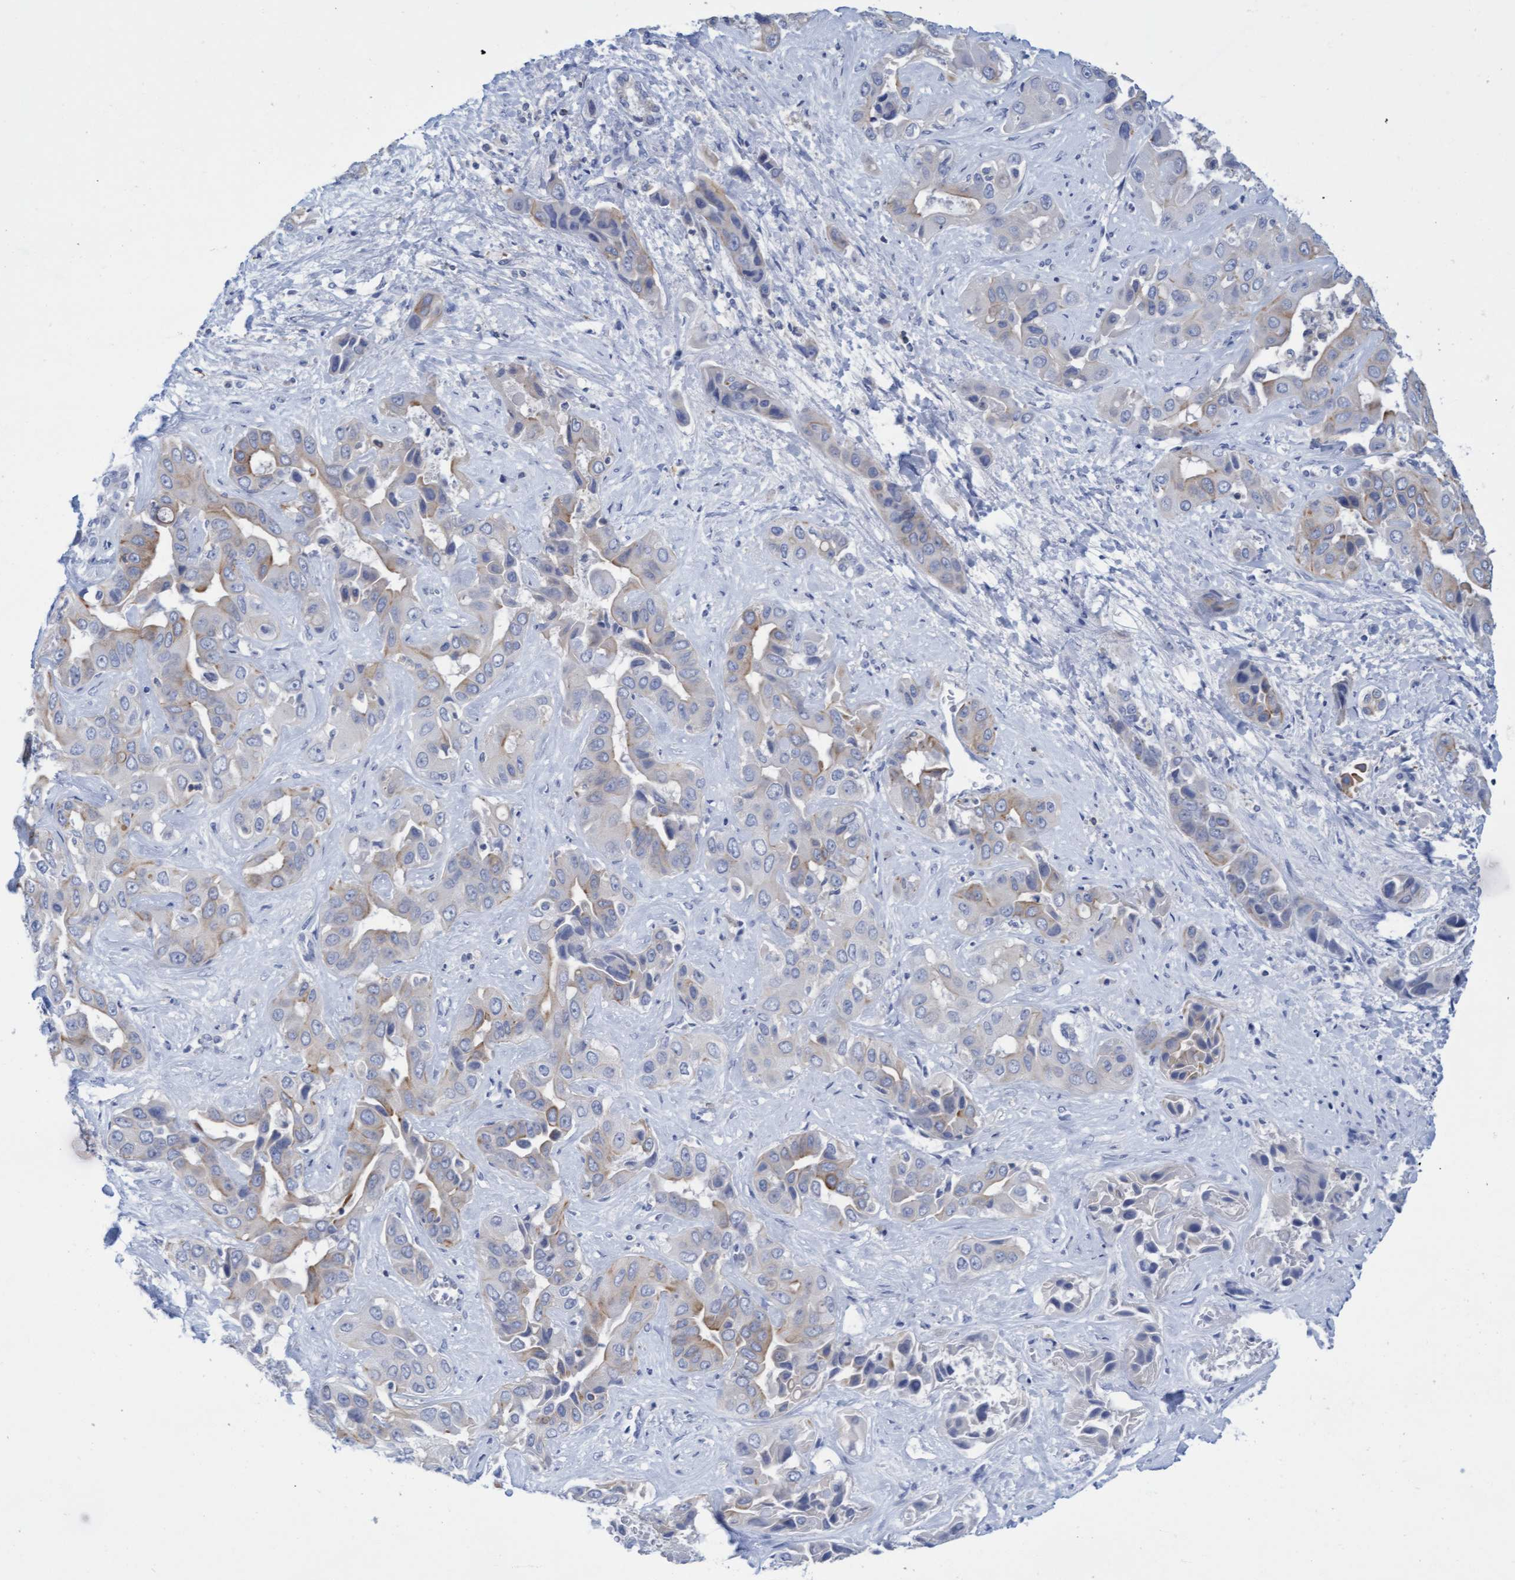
{"staining": {"intensity": "weak", "quantity": "<25%", "location": "cytoplasmic/membranous"}, "tissue": "liver cancer", "cell_type": "Tumor cells", "image_type": "cancer", "snomed": [{"axis": "morphology", "description": "Cholangiocarcinoma"}, {"axis": "topography", "description": "Liver"}], "caption": "Cholangiocarcinoma (liver) was stained to show a protein in brown. There is no significant positivity in tumor cells.", "gene": "FNBP1", "patient": {"sex": "female", "age": 52}}